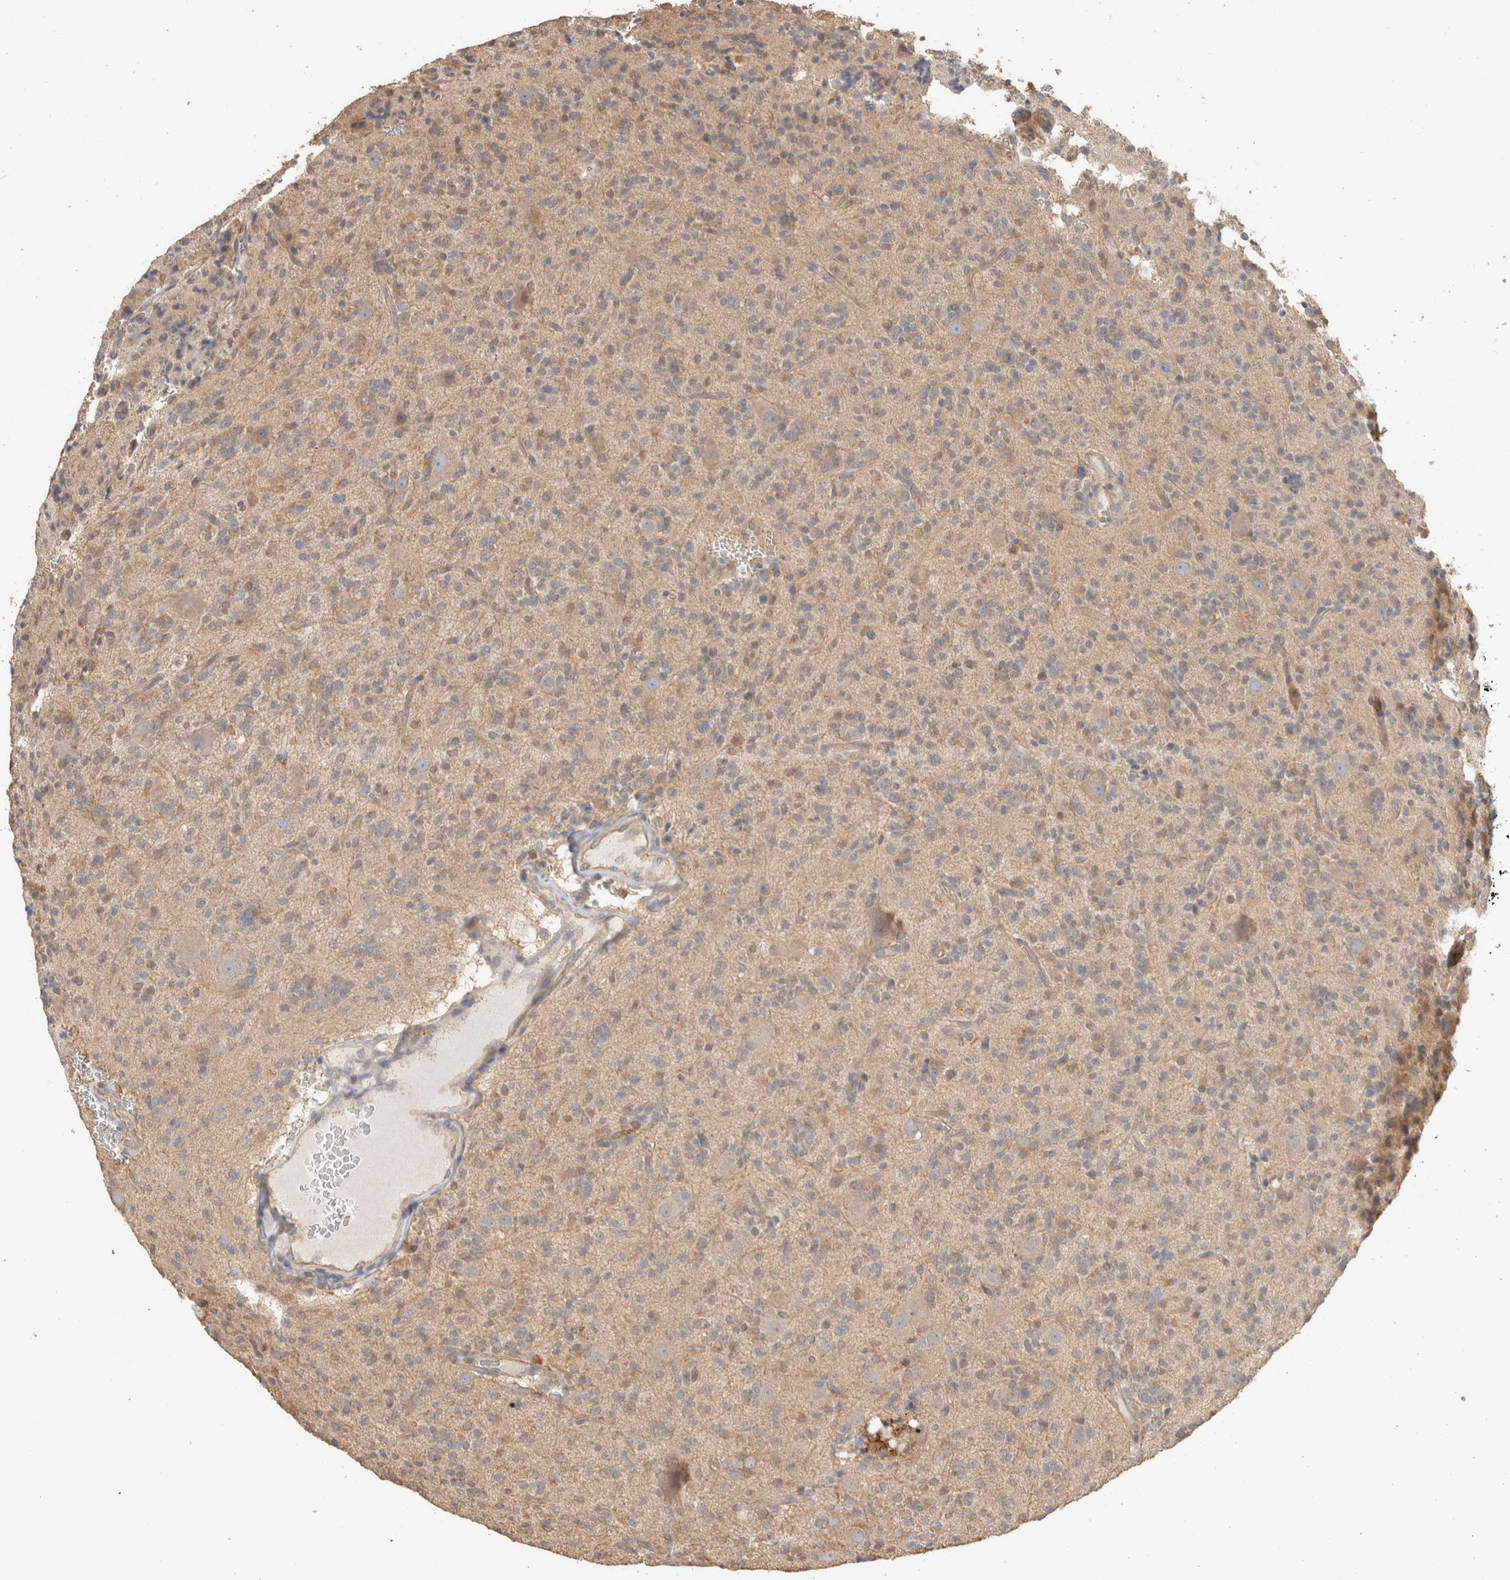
{"staining": {"intensity": "weak", "quantity": "25%-75%", "location": "cytoplasmic/membranous"}, "tissue": "glioma", "cell_type": "Tumor cells", "image_type": "cancer", "snomed": [{"axis": "morphology", "description": "Glioma, malignant, High grade"}, {"axis": "topography", "description": "Brain"}], "caption": "Immunohistochemistry image of neoplastic tissue: human glioma stained using immunohistochemistry (IHC) reveals low levels of weak protein expression localized specifically in the cytoplasmic/membranous of tumor cells, appearing as a cytoplasmic/membranous brown color.", "gene": "CFAP418", "patient": {"sex": "male", "age": 34}}